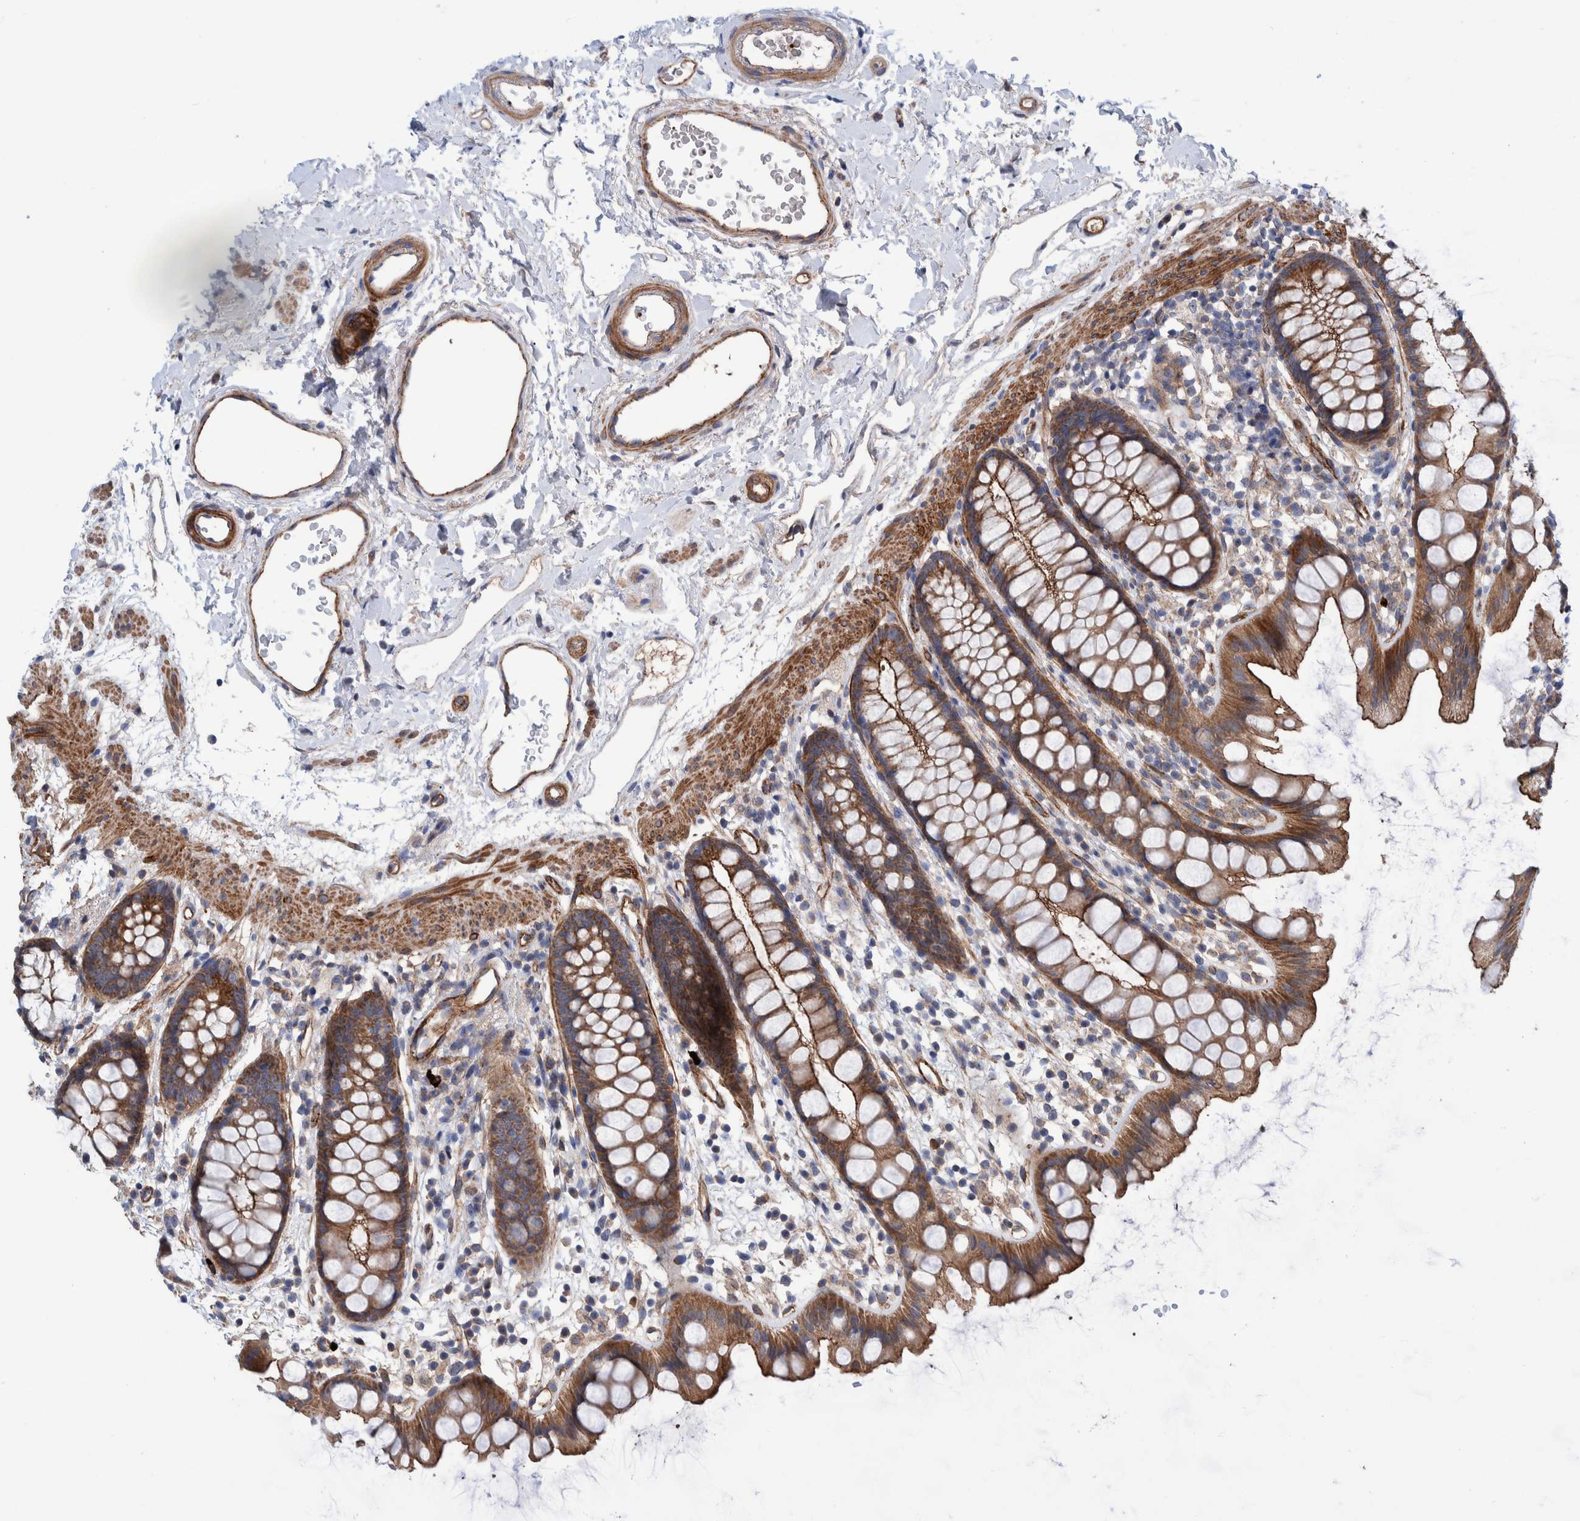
{"staining": {"intensity": "moderate", "quantity": ">75%", "location": "cytoplasmic/membranous"}, "tissue": "rectum", "cell_type": "Glandular cells", "image_type": "normal", "snomed": [{"axis": "morphology", "description": "Normal tissue, NOS"}, {"axis": "topography", "description": "Rectum"}], "caption": "A medium amount of moderate cytoplasmic/membranous expression is present in approximately >75% of glandular cells in unremarkable rectum. (DAB = brown stain, brightfield microscopy at high magnification).", "gene": "ENSG00000262660", "patient": {"sex": "female", "age": 65}}